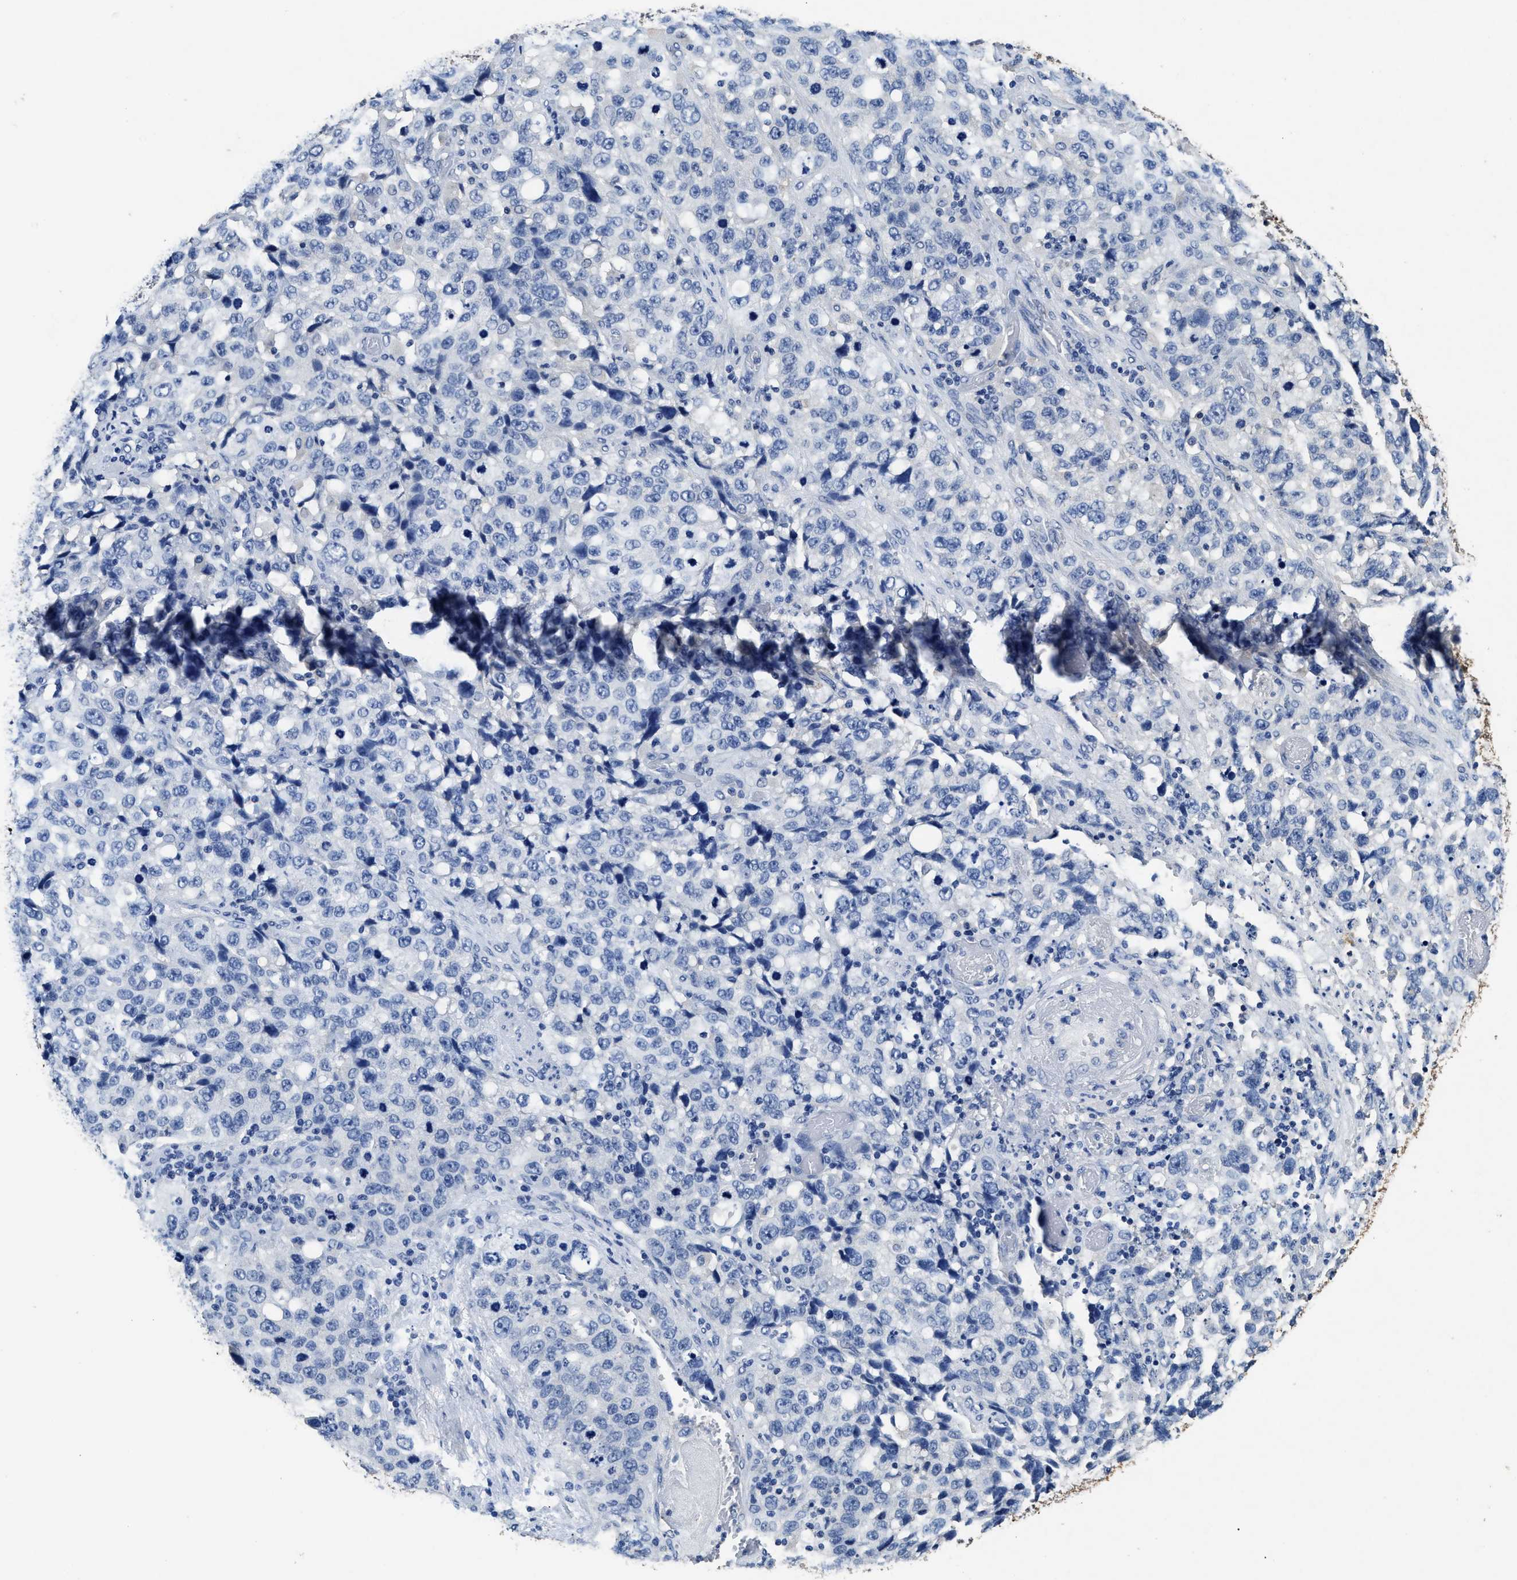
{"staining": {"intensity": "negative", "quantity": "none", "location": "none"}, "tissue": "stomach cancer", "cell_type": "Tumor cells", "image_type": "cancer", "snomed": [{"axis": "morphology", "description": "Normal tissue, NOS"}, {"axis": "morphology", "description": "Adenocarcinoma, NOS"}, {"axis": "topography", "description": "Stomach"}], "caption": "Tumor cells show no significant protein staining in adenocarcinoma (stomach).", "gene": "PDAP1", "patient": {"sex": "male", "age": 48}}